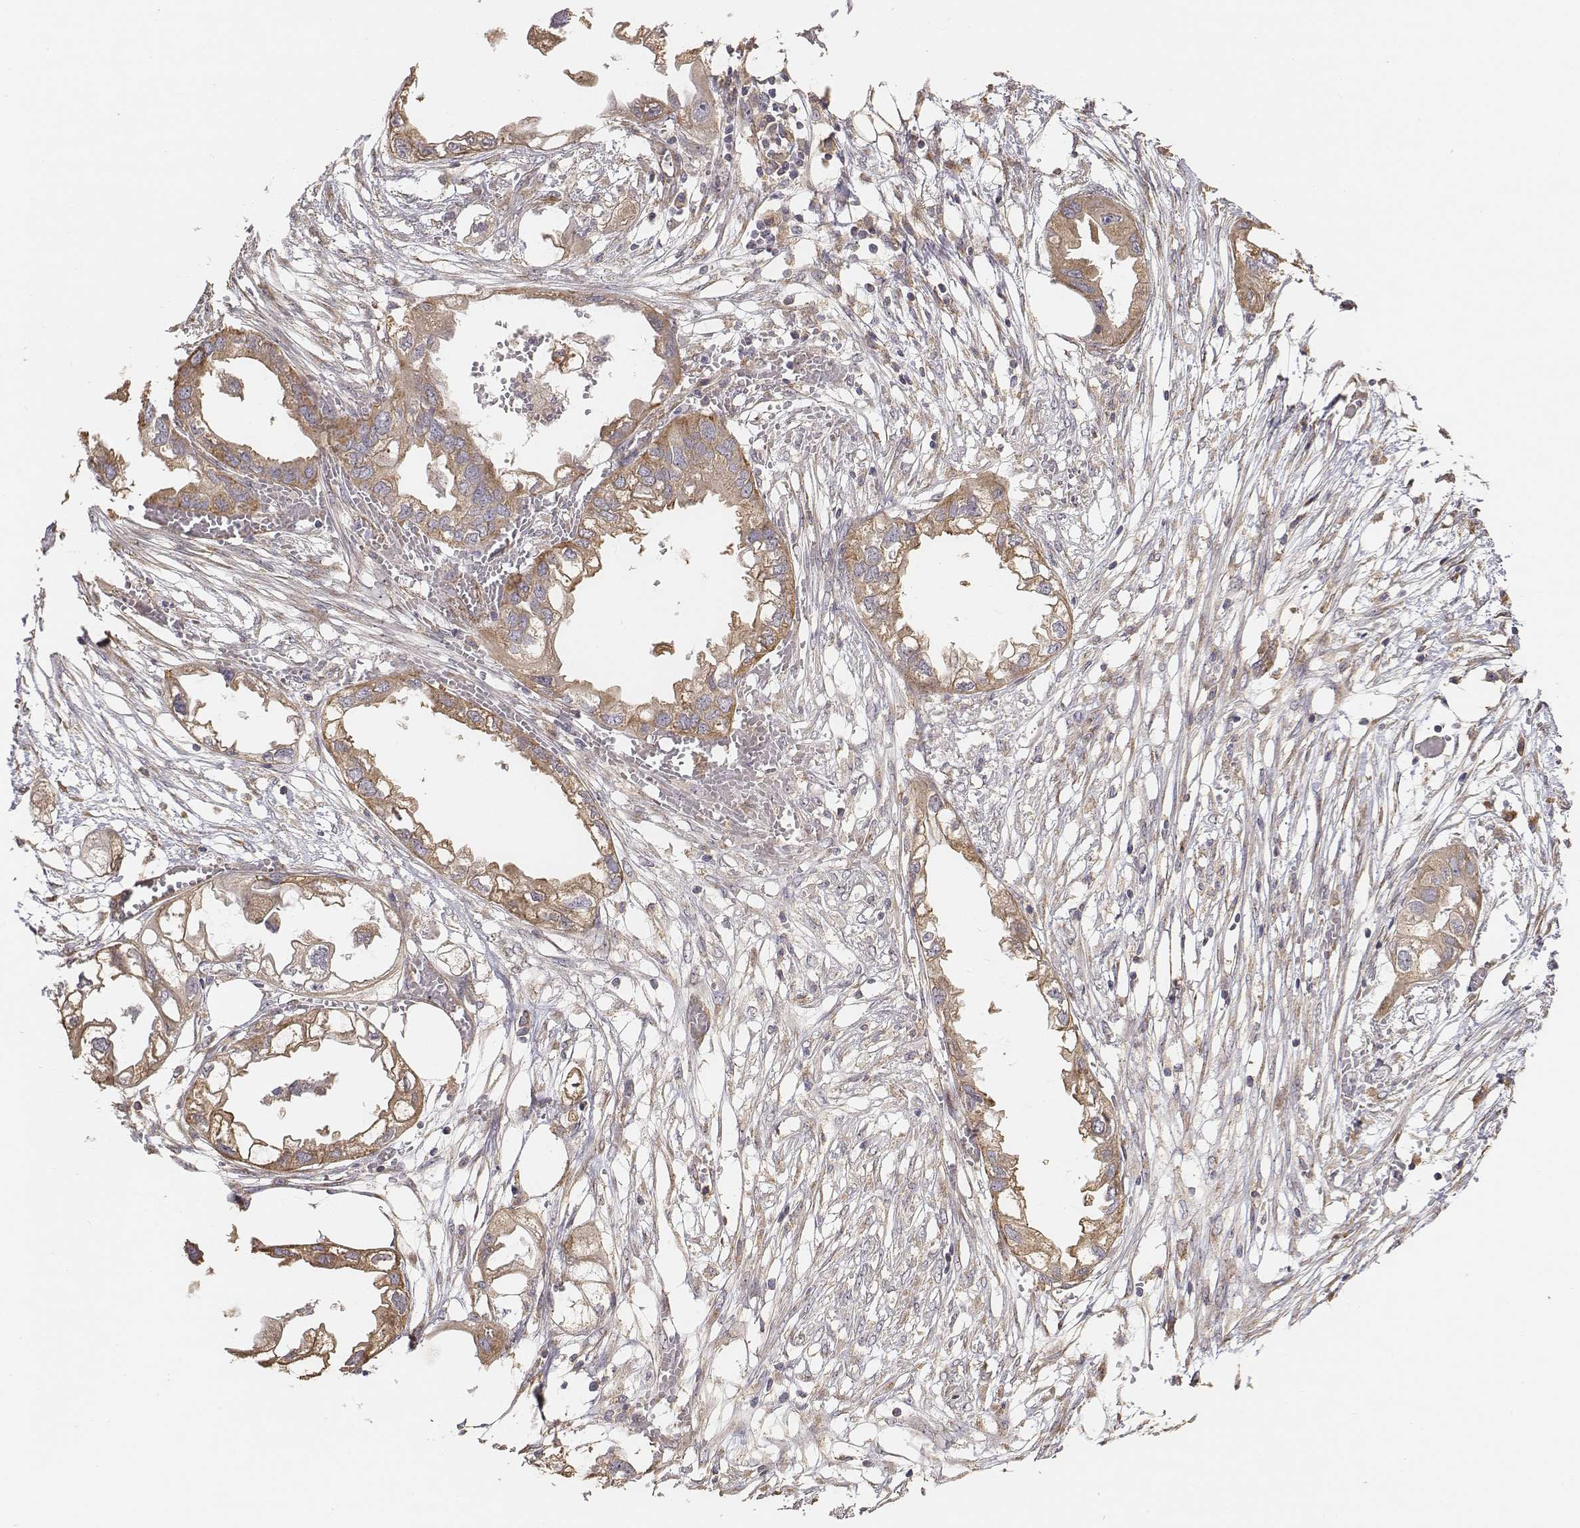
{"staining": {"intensity": "moderate", "quantity": ">75%", "location": "cytoplasmic/membranous"}, "tissue": "endometrial cancer", "cell_type": "Tumor cells", "image_type": "cancer", "snomed": [{"axis": "morphology", "description": "Adenocarcinoma, NOS"}, {"axis": "morphology", "description": "Adenocarcinoma, metastatic, NOS"}, {"axis": "topography", "description": "Adipose tissue"}, {"axis": "topography", "description": "Endometrium"}], "caption": "This image displays endometrial cancer (adenocarcinoma) stained with immunohistochemistry (IHC) to label a protein in brown. The cytoplasmic/membranous of tumor cells show moderate positivity for the protein. Nuclei are counter-stained blue.", "gene": "AP1B1", "patient": {"sex": "female", "age": 67}}